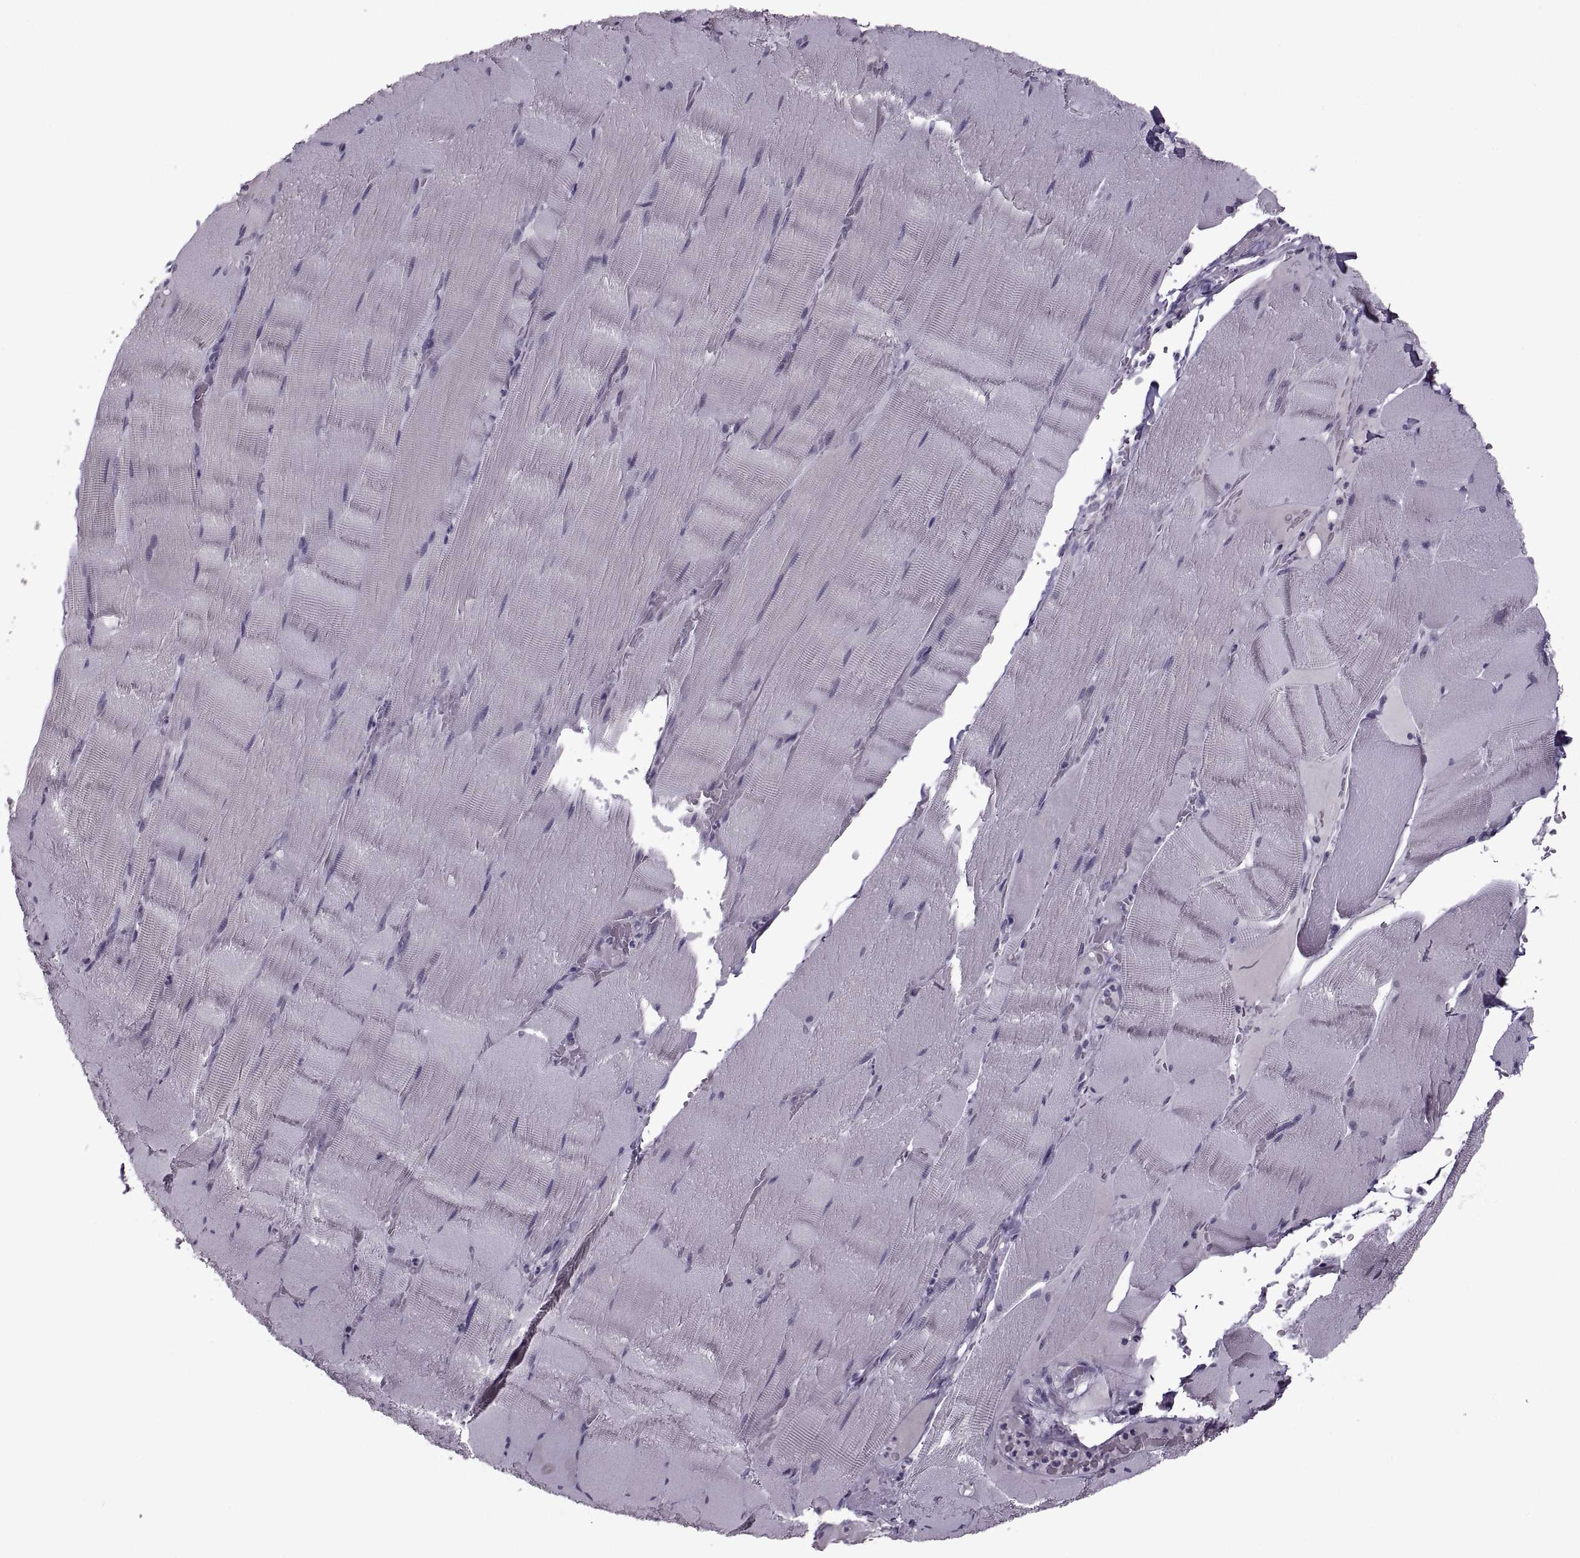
{"staining": {"intensity": "negative", "quantity": "none", "location": "none"}, "tissue": "skeletal muscle", "cell_type": "Myocytes", "image_type": "normal", "snomed": [{"axis": "morphology", "description": "Normal tissue, NOS"}, {"axis": "topography", "description": "Skeletal muscle"}], "caption": "A high-resolution micrograph shows IHC staining of unremarkable skeletal muscle, which shows no significant staining in myocytes.", "gene": "PAGE2B", "patient": {"sex": "male", "age": 56}}